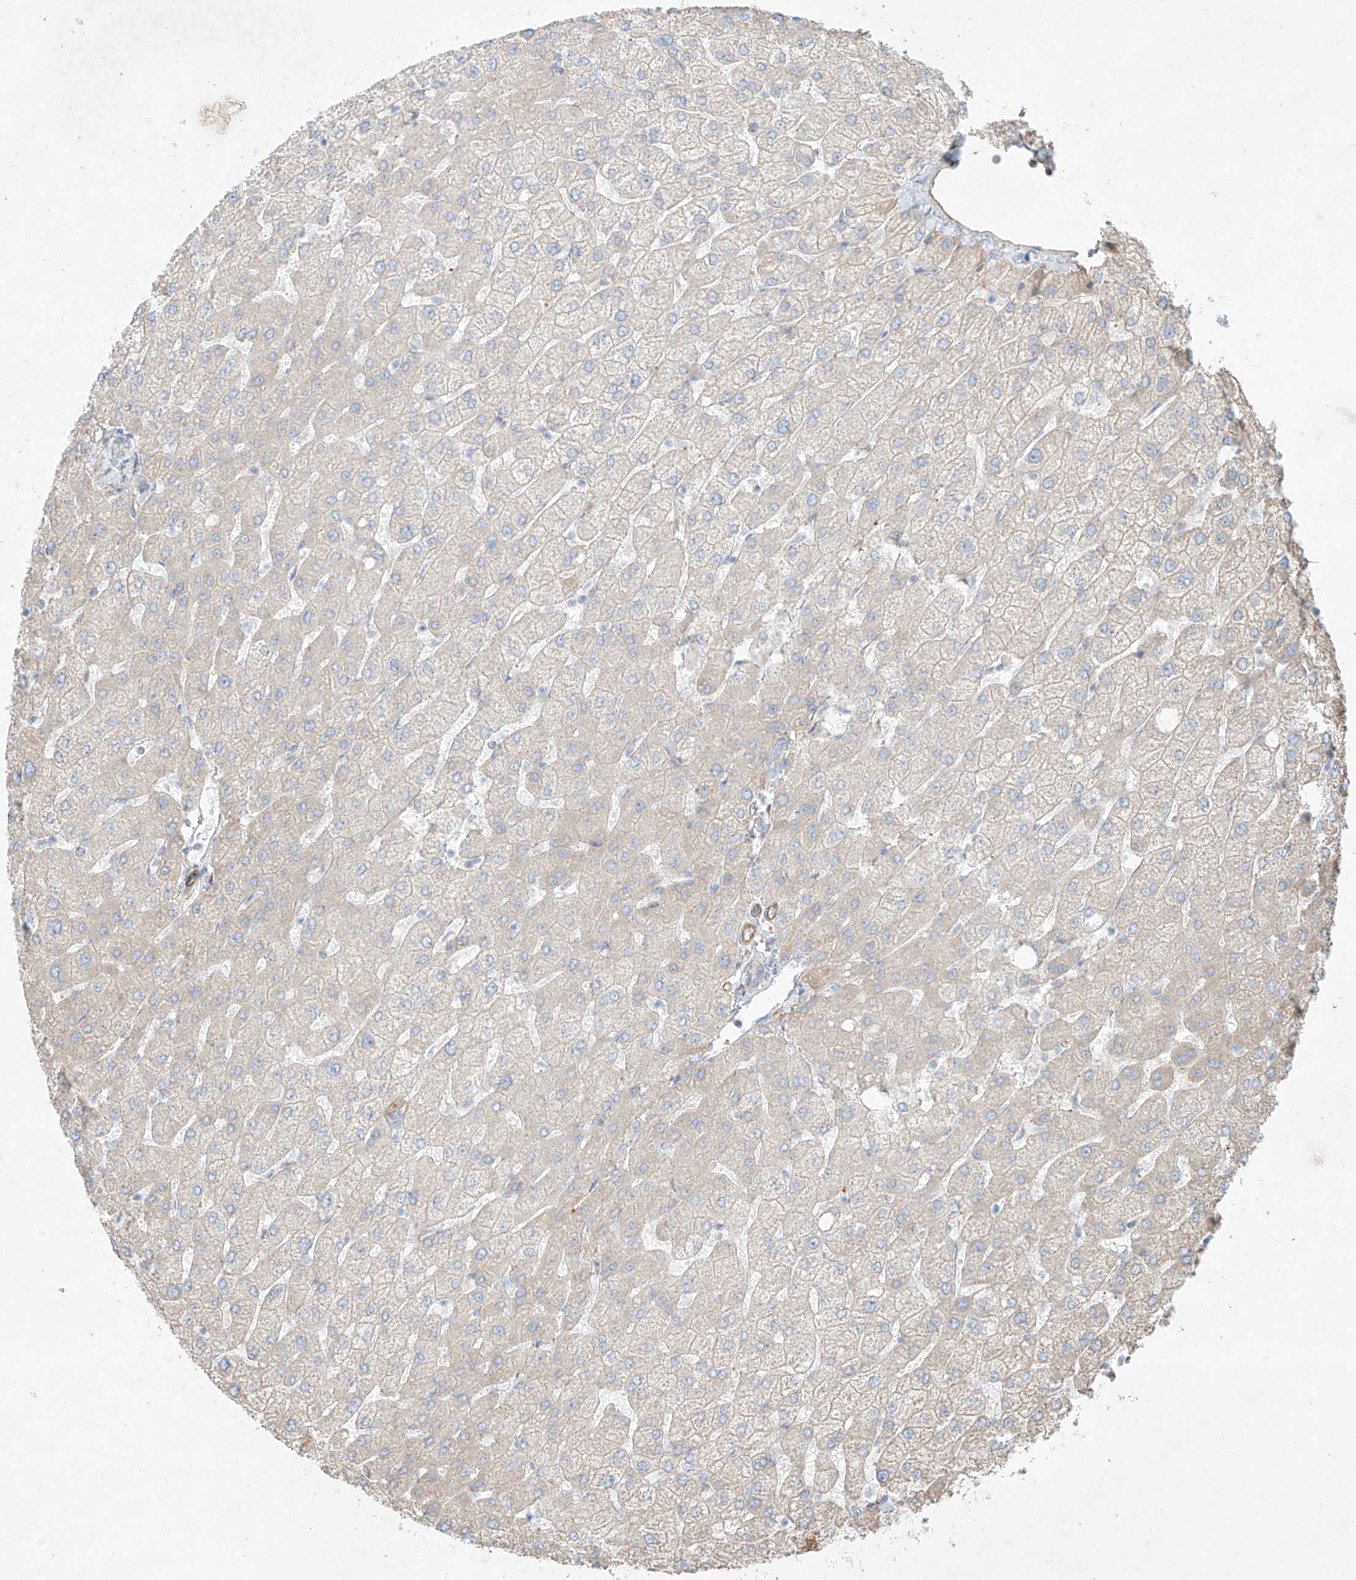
{"staining": {"intensity": "negative", "quantity": "none", "location": "none"}, "tissue": "liver", "cell_type": "Cholangiocytes", "image_type": "normal", "snomed": [{"axis": "morphology", "description": "Normal tissue, NOS"}, {"axis": "topography", "description": "Liver"}], "caption": "Liver stained for a protein using immunohistochemistry reveals no expression cholangiocytes.", "gene": "AJM1", "patient": {"sex": "female", "age": 54}}